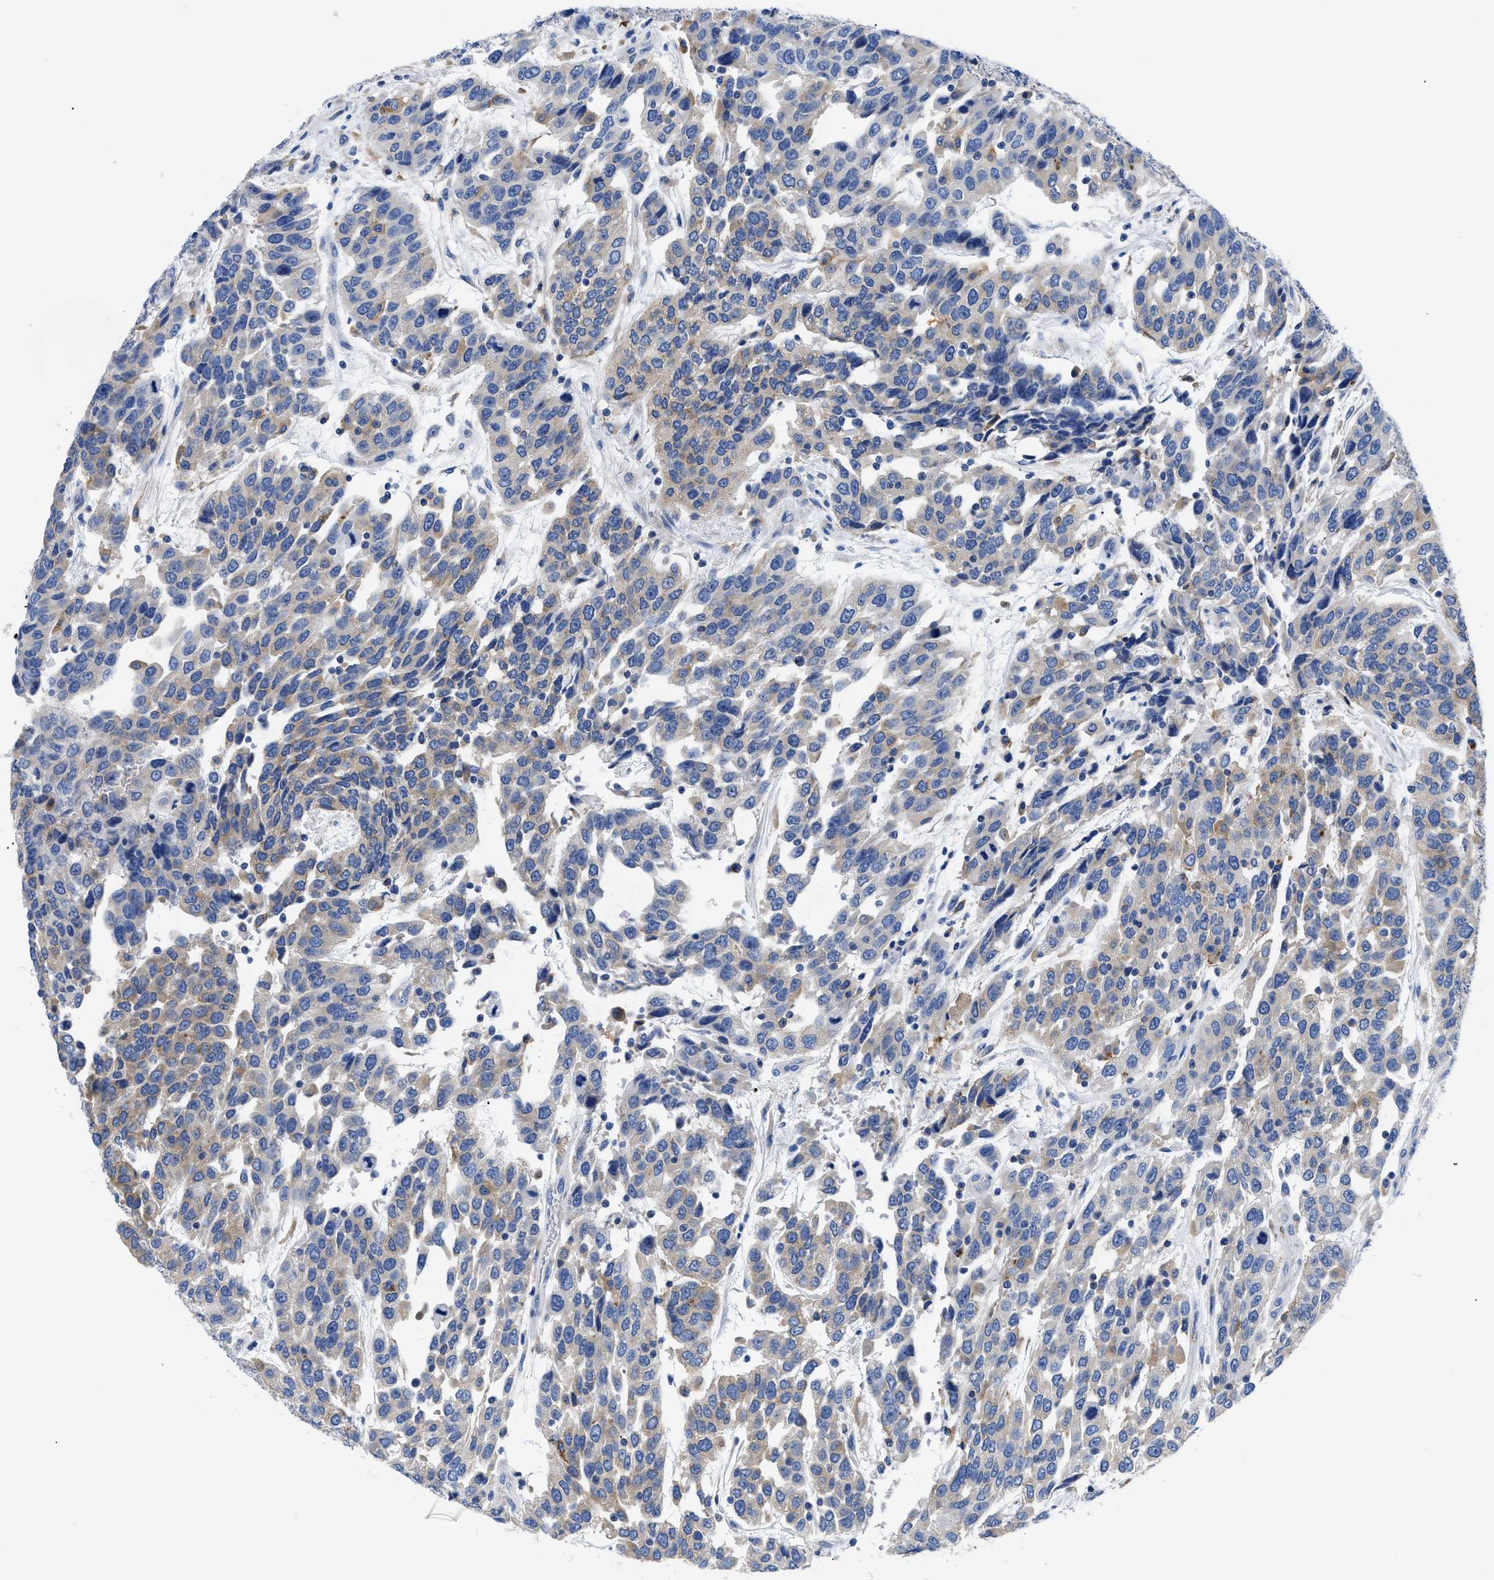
{"staining": {"intensity": "weak", "quantity": ">75%", "location": "cytoplasmic/membranous"}, "tissue": "urothelial cancer", "cell_type": "Tumor cells", "image_type": "cancer", "snomed": [{"axis": "morphology", "description": "Urothelial carcinoma, High grade"}, {"axis": "topography", "description": "Urinary bladder"}], "caption": "Immunohistochemical staining of human urothelial cancer displays low levels of weak cytoplasmic/membranous protein expression in about >75% of tumor cells.", "gene": "HLA-DPA1", "patient": {"sex": "female", "age": 80}}